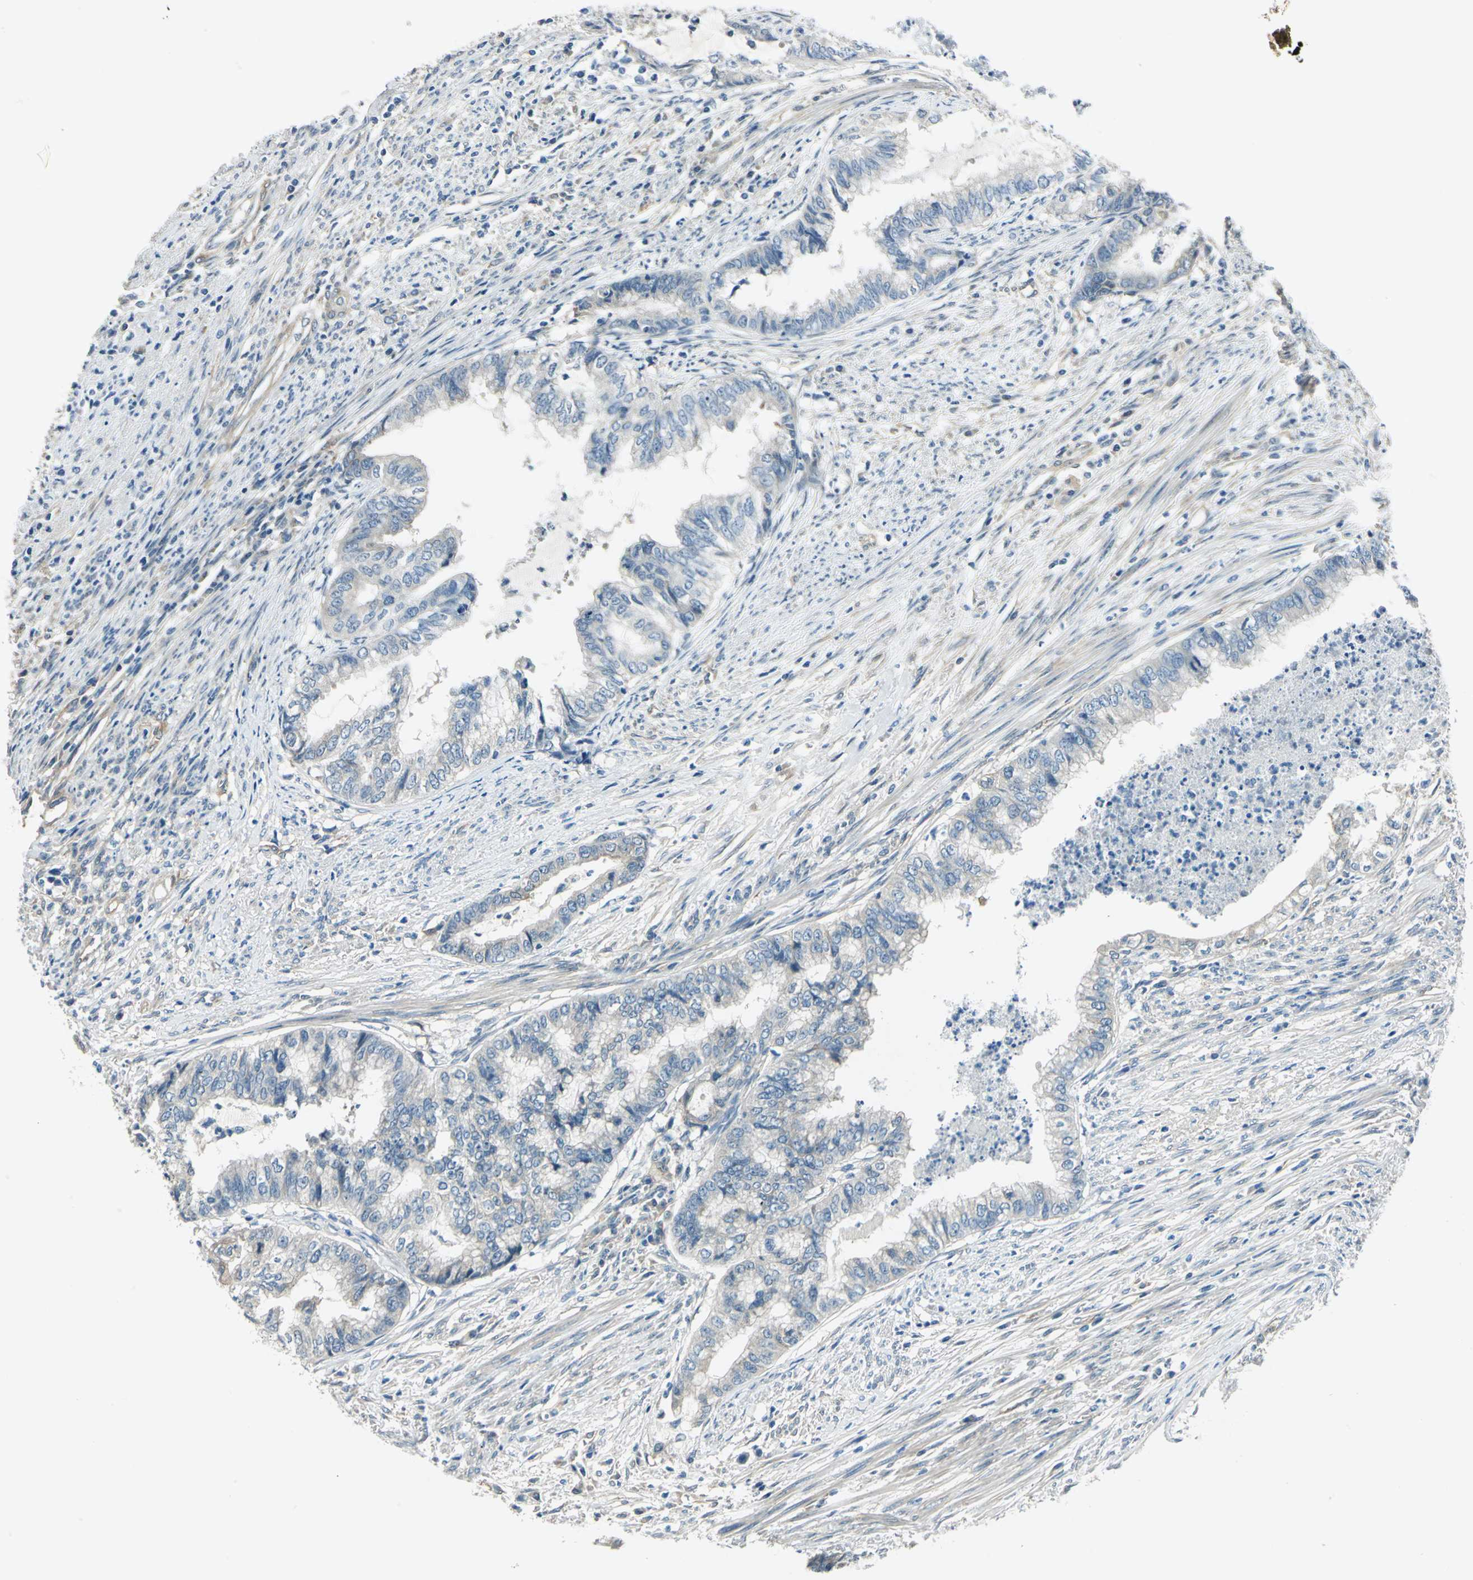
{"staining": {"intensity": "negative", "quantity": "none", "location": "none"}, "tissue": "endometrial cancer", "cell_type": "Tumor cells", "image_type": "cancer", "snomed": [{"axis": "morphology", "description": "Adenocarcinoma, NOS"}, {"axis": "topography", "description": "Endometrium"}], "caption": "Immunohistochemical staining of endometrial adenocarcinoma demonstrates no significant staining in tumor cells.", "gene": "CDC42EP1", "patient": {"sex": "female", "age": 79}}